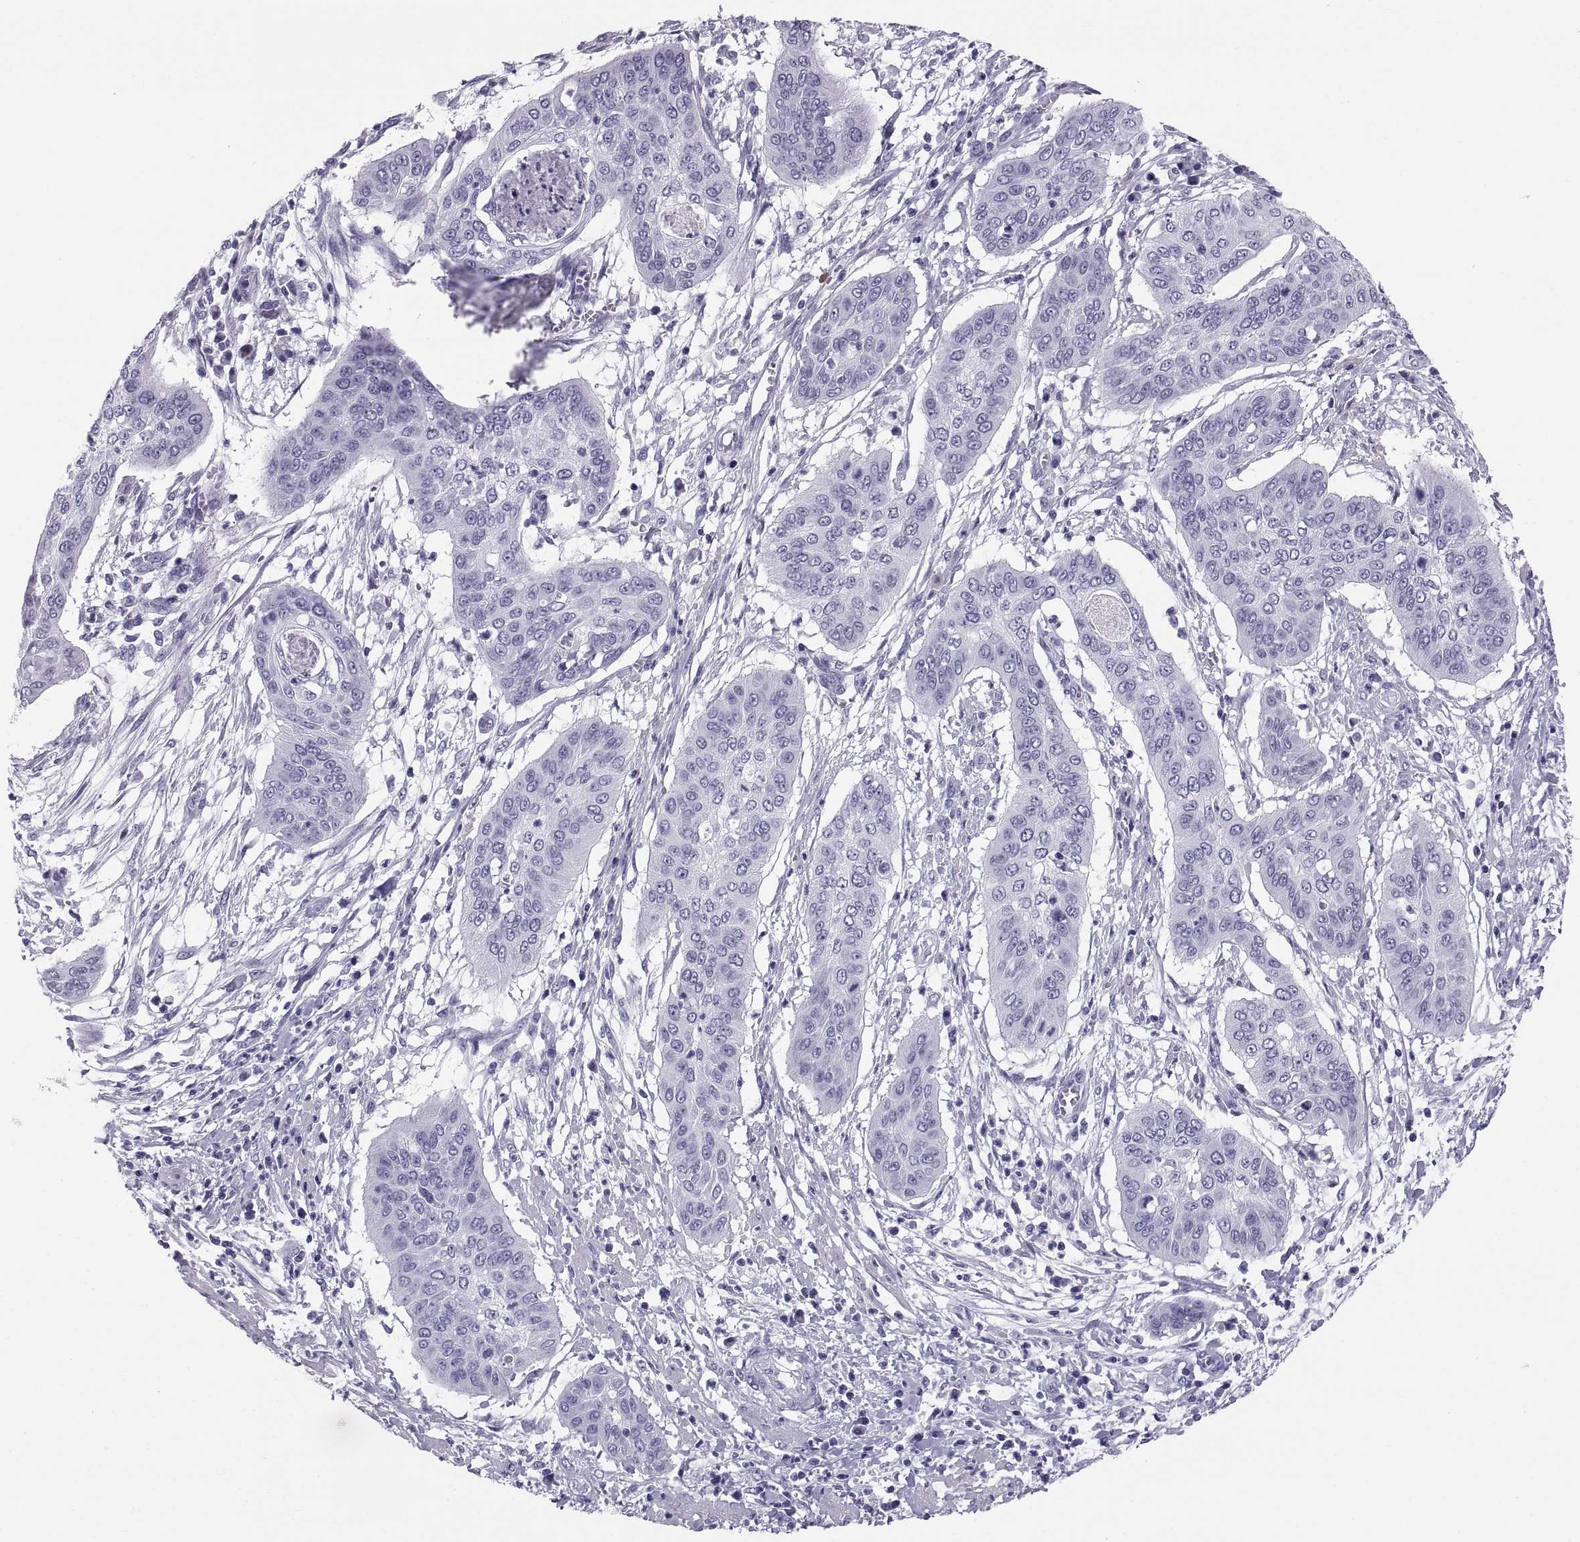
{"staining": {"intensity": "negative", "quantity": "none", "location": "none"}, "tissue": "cervical cancer", "cell_type": "Tumor cells", "image_type": "cancer", "snomed": [{"axis": "morphology", "description": "Squamous cell carcinoma, NOS"}, {"axis": "topography", "description": "Cervix"}], "caption": "Protein analysis of cervical cancer exhibits no significant expression in tumor cells.", "gene": "CT47A10", "patient": {"sex": "female", "age": 39}}